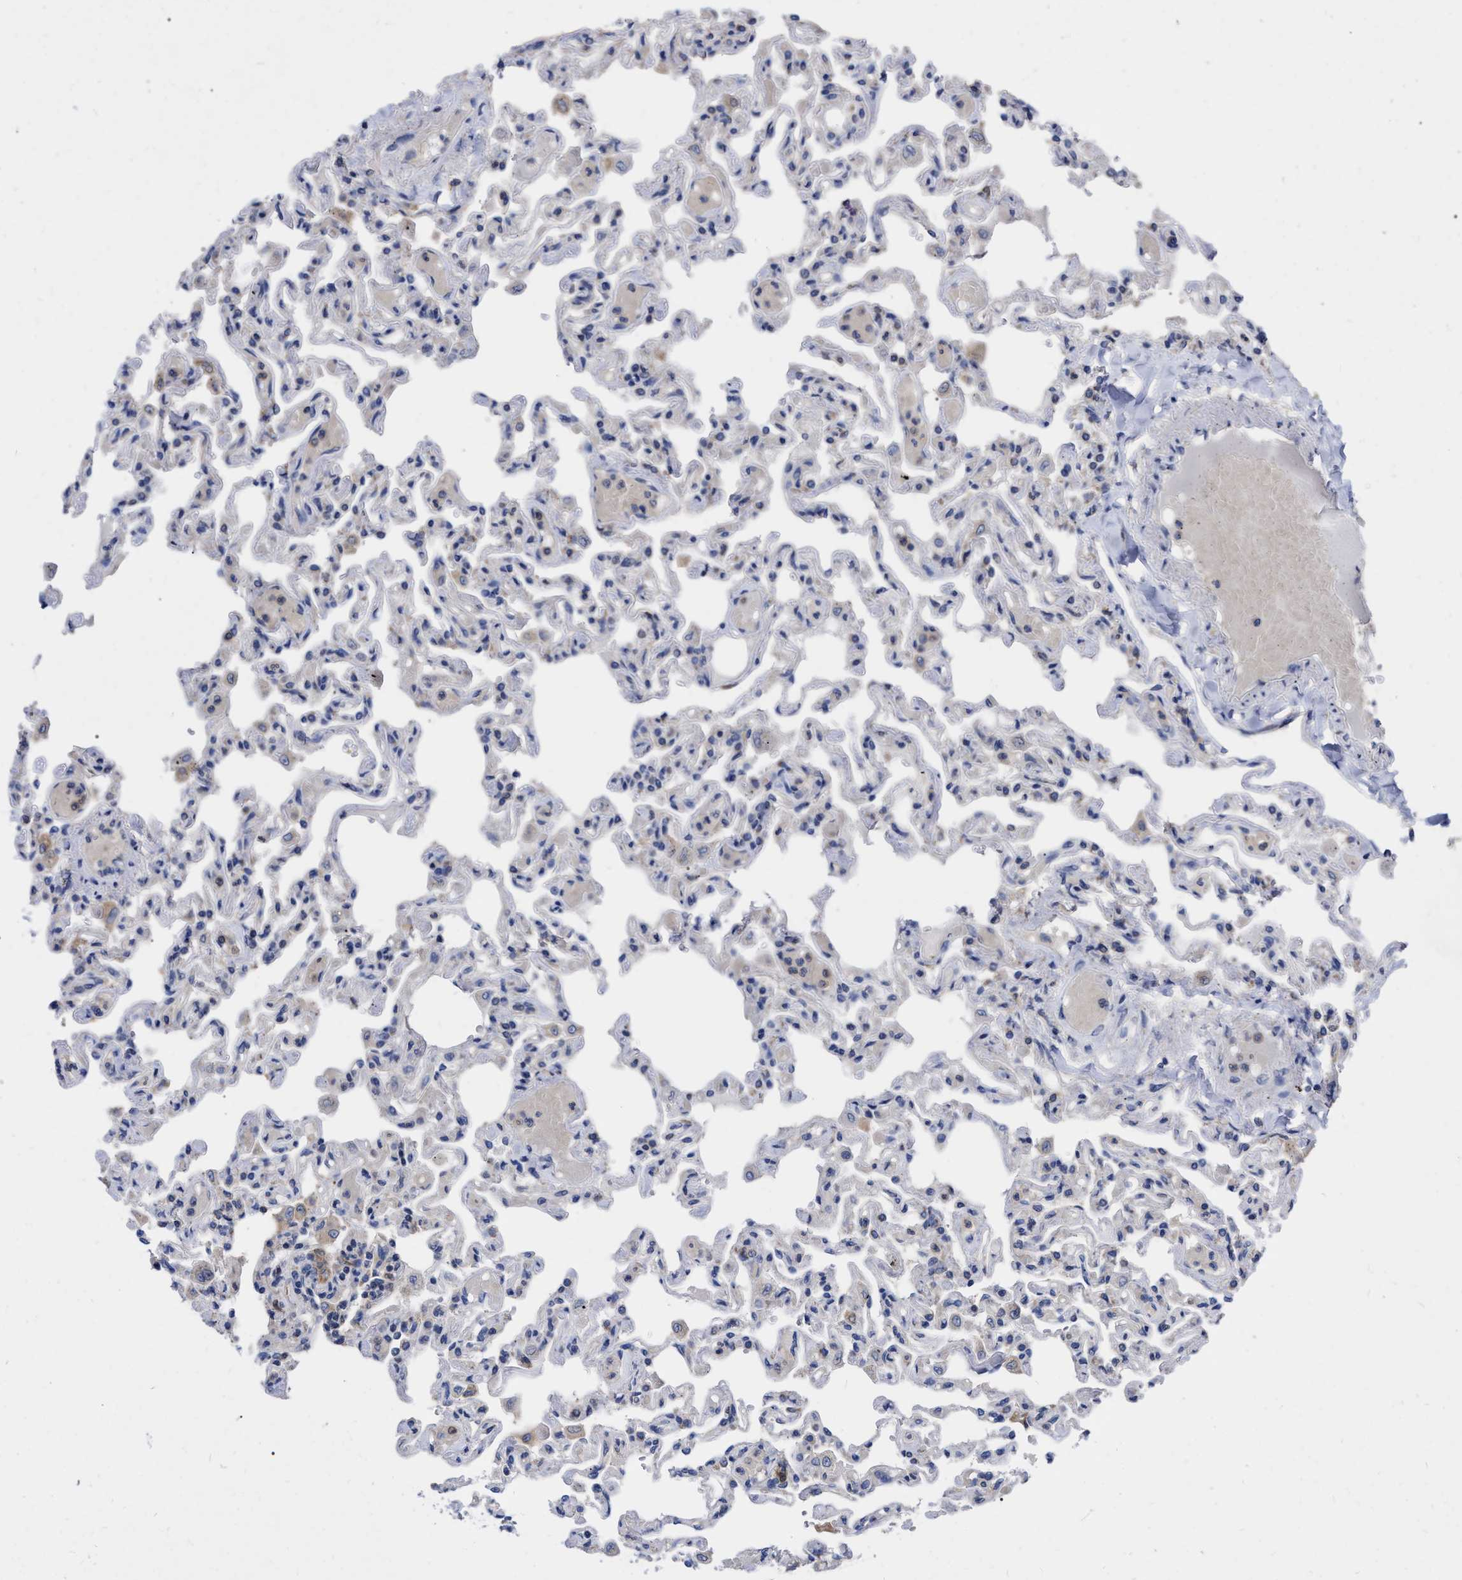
{"staining": {"intensity": "weak", "quantity": "<25%", "location": "cytoplasmic/membranous"}, "tissue": "lung", "cell_type": "Alveolar cells", "image_type": "normal", "snomed": [{"axis": "morphology", "description": "Normal tissue, NOS"}, {"axis": "topography", "description": "Lung"}], "caption": "Immunohistochemistry (IHC) histopathology image of unremarkable lung stained for a protein (brown), which exhibits no staining in alveolar cells.", "gene": "CDKN2C", "patient": {"sex": "male", "age": 21}}